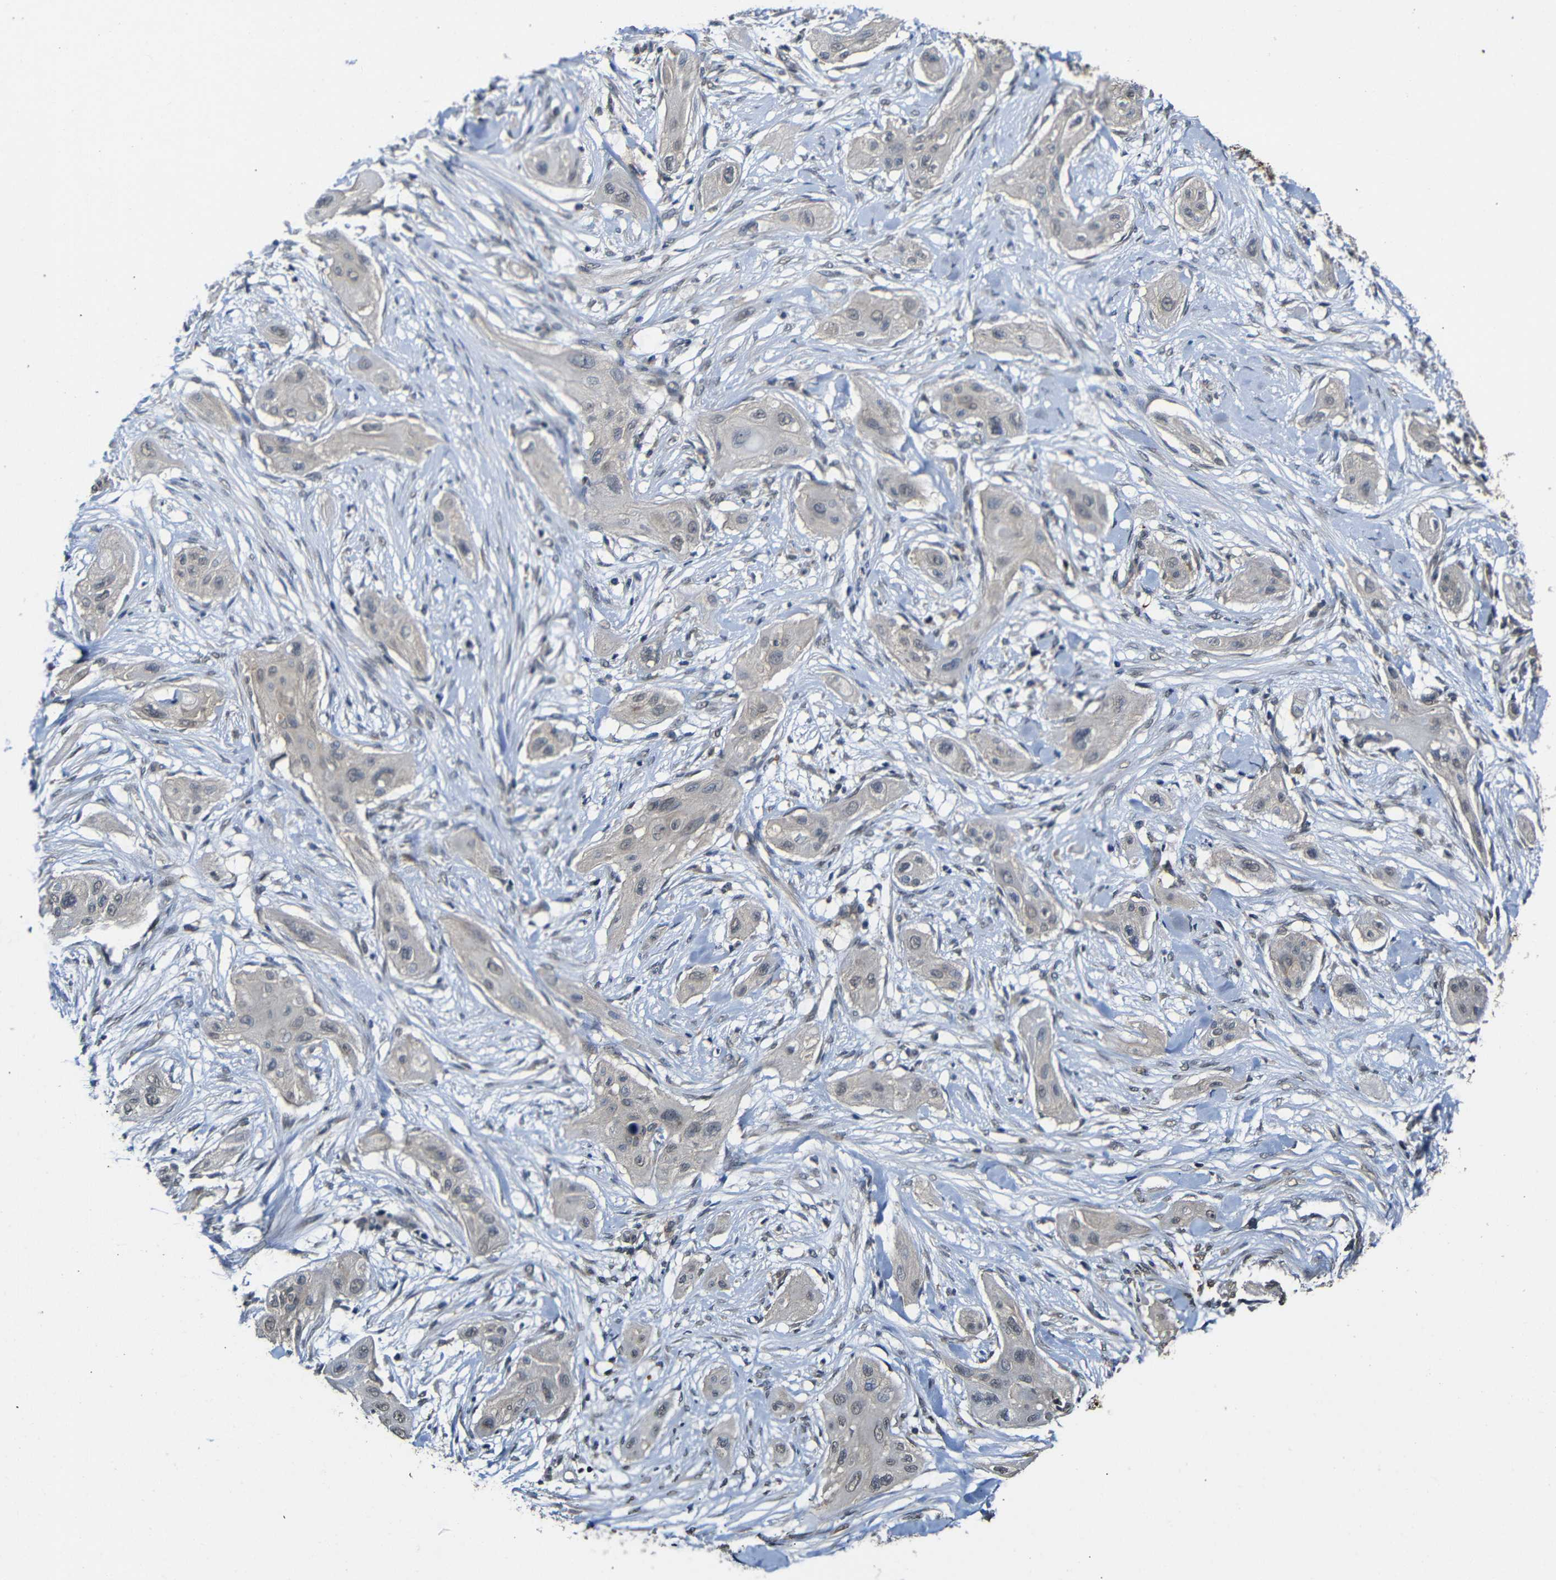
{"staining": {"intensity": "weak", "quantity": "<25%", "location": "cytoplasmic/membranous"}, "tissue": "lung cancer", "cell_type": "Tumor cells", "image_type": "cancer", "snomed": [{"axis": "morphology", "description": "Squamous cell carcinoma, NOS"}, {"axis": "topography", "description": "Lung"}], "caption": "The micrograph shows no staining of tumor cells in lung squamous cell carcinoma.", "gene": "ATG12", "patient": {"sex": "female", "age": 47}}